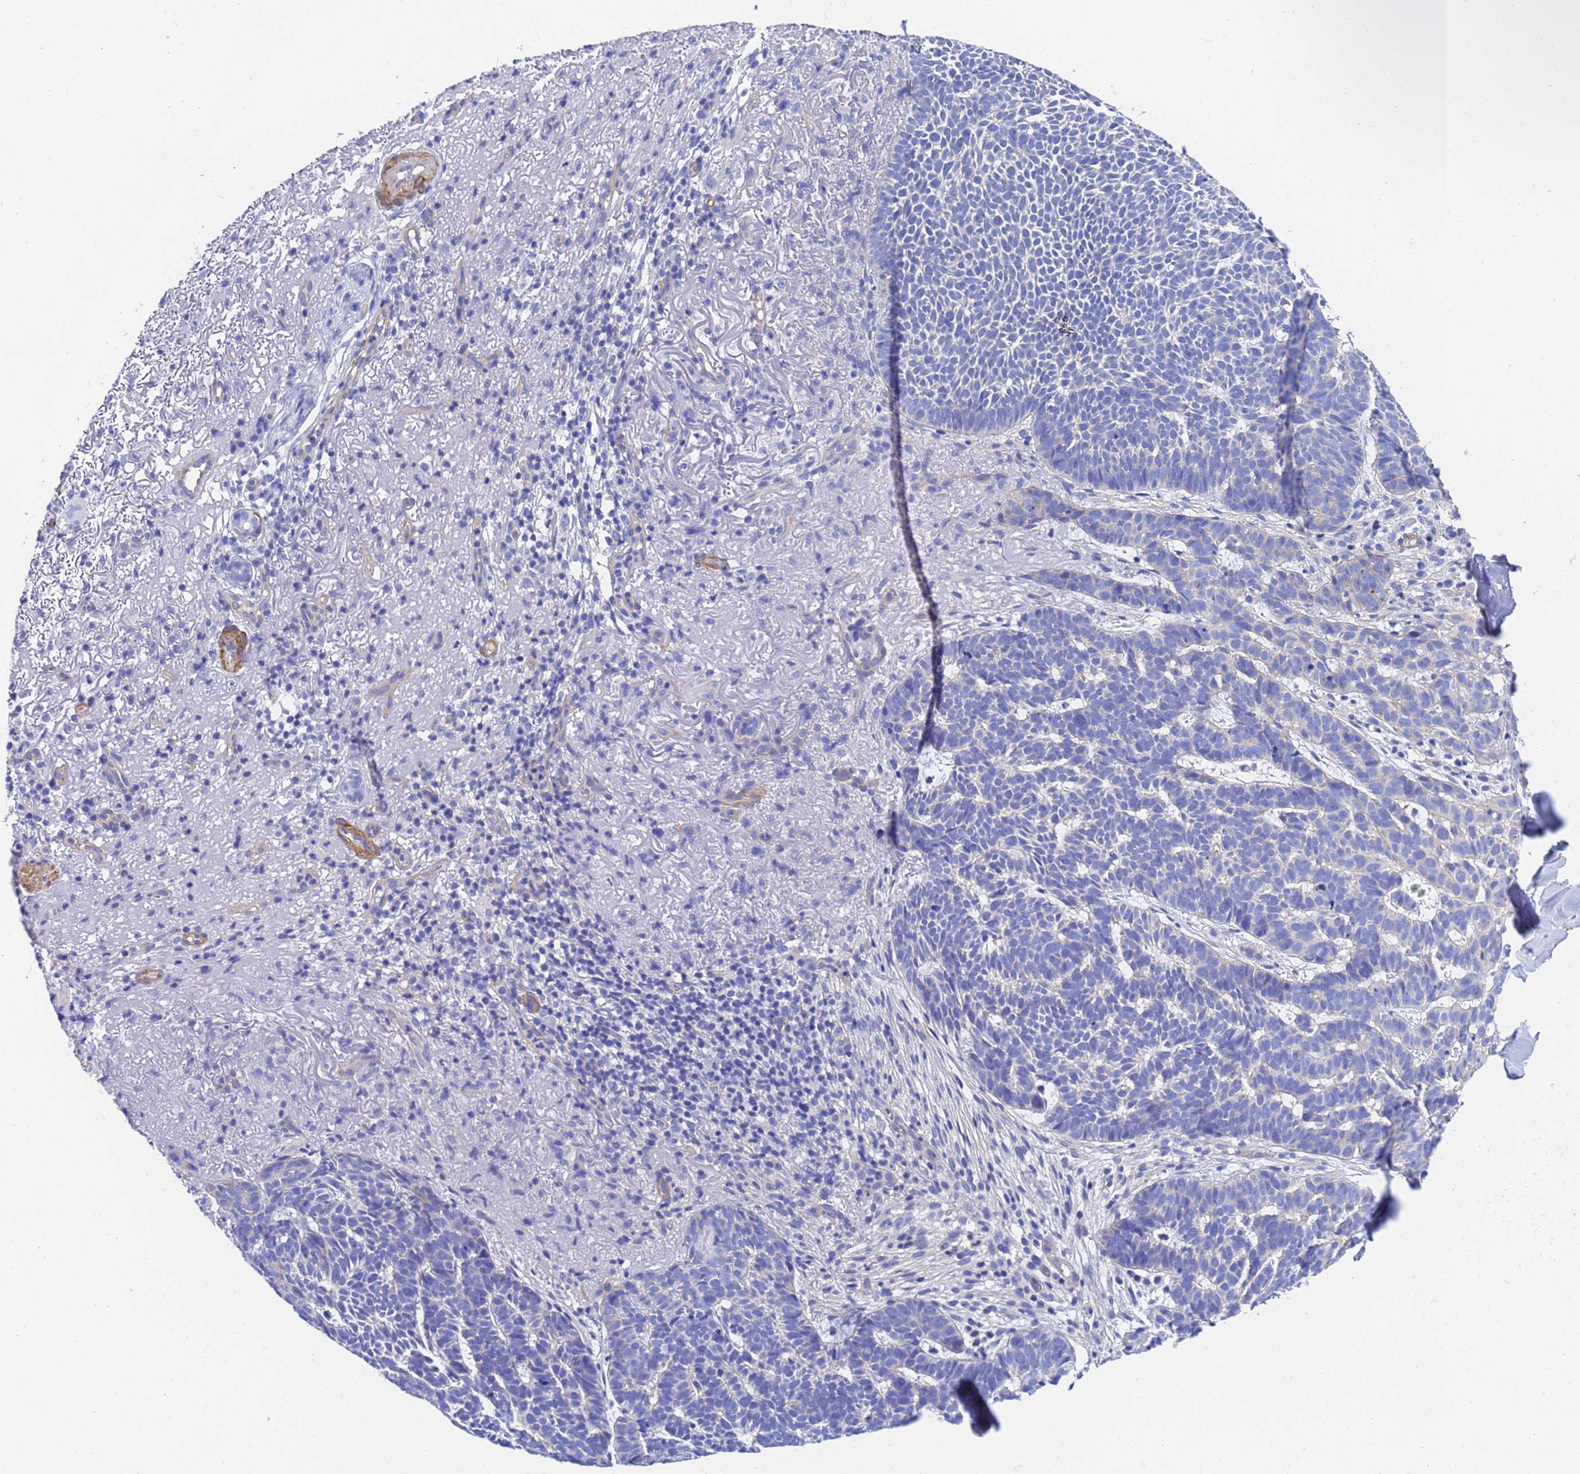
{"staining": {"intensity": "negative", "quantity": "none", "location": "none"}, "tissue": "skin cancer", "cell_type": "Tumor cells", "image_type": "cancer", "snomed": [{"axis": "morphology", "description": "Basal cell carcinoma"}, {"axis": "topography", "description": "Skin"}], "caption": "DAB immunohistochemical staining of skin cancer shows no significant positivity in tumor cells.", "gene": "CST4", "patient": {"sex": "female", "age": 78}}